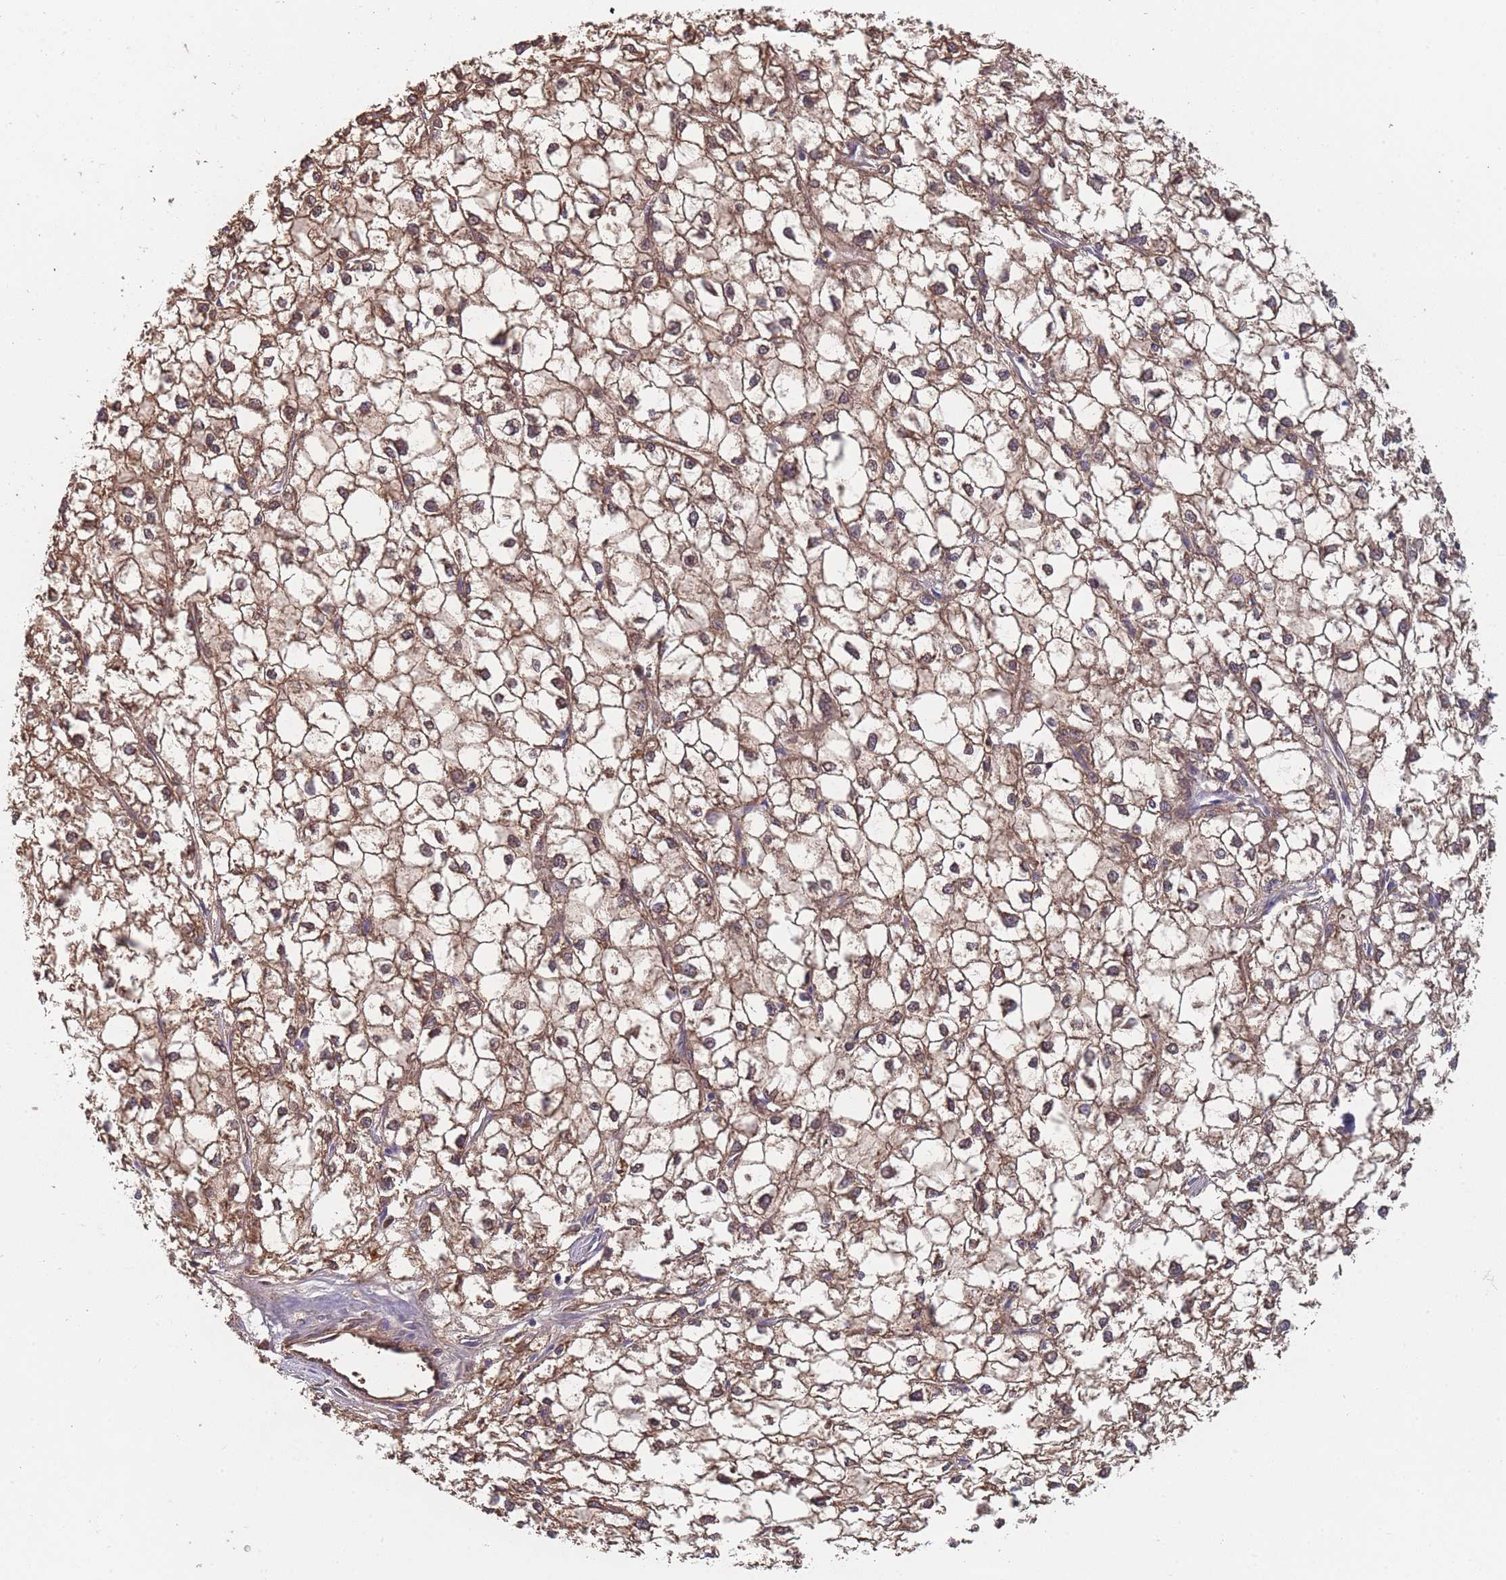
{"staining": {"intensity": "moderate", "quantity": ">75%", "location": "cytoplasmic/membranous"}, "tissue": "liver cancer", "cell_type": "Tumor cells", "image_type": "cancer", "snomed": [{"axis": "morphology", "description": "Carcinoma, Hepatocellular, NOS"}, {"axis": "topography", "description": "Liver"}], "caption": "Protein expression analysis of liver cancer demonstrates moderate cytoplasmic/membranous positivity in about >75% of tumor cells.", "gene": "OR7C2", "patient": {"sex": "female", "age": 43}}